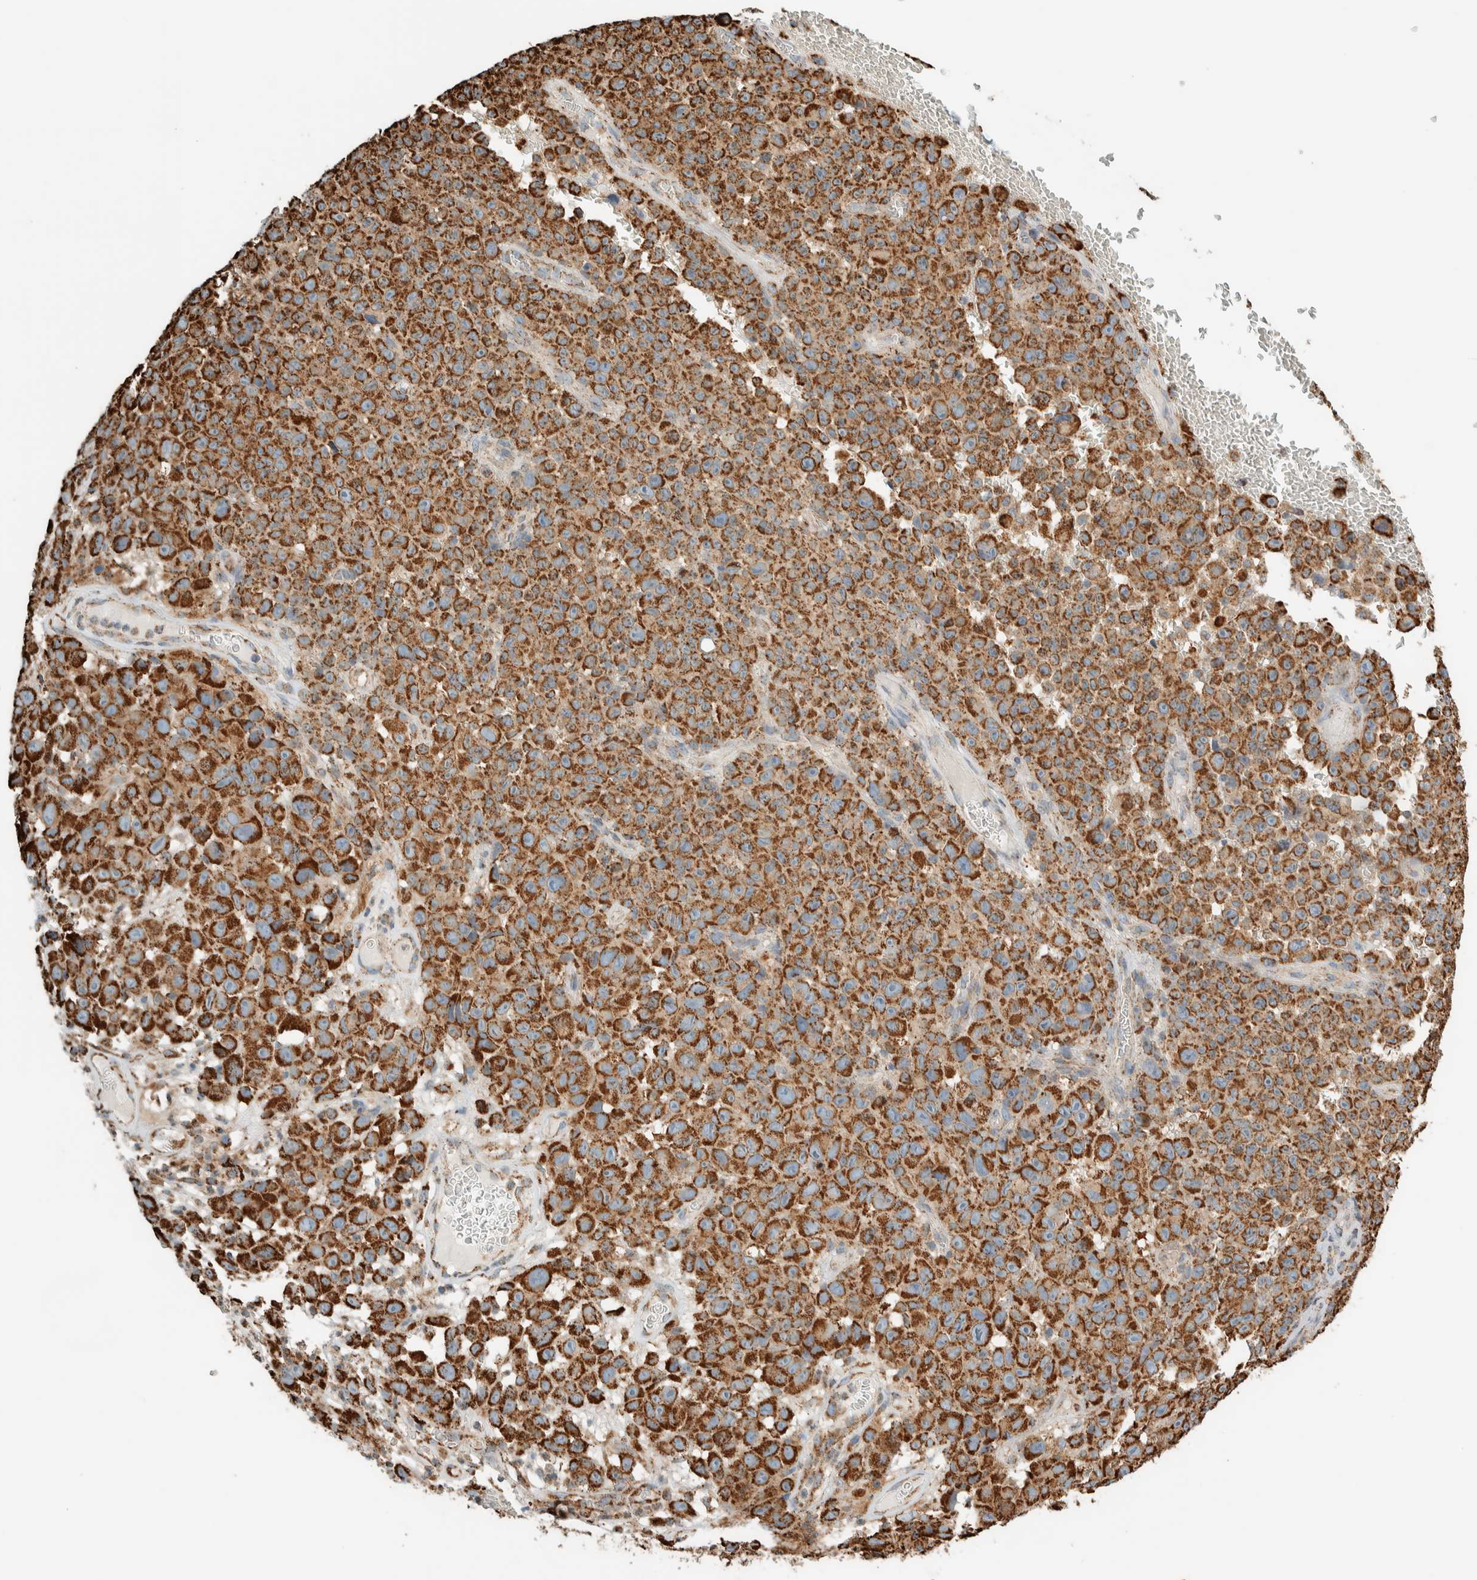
{"staining": {"intensity": "strong", "quantity": ">75%", "location": "cytoplasmic/membranous"}, "tissue": "melanoma", "cell_type": "Tumor cells", "image_type": "cancer", "snomed": [{"axis": "morphology", "description": "Malignant melanoma, NOS"}, {"axis": "topography", "description": "Skin"}], "caption": "DAB immunohistochemical staining of malignant melanoma shows strong cytoplasmic/membranous protein expression in about >75% of tumor cells.", "gene": "ZNF454", "patient": {"sex": "female", "age": 82}}